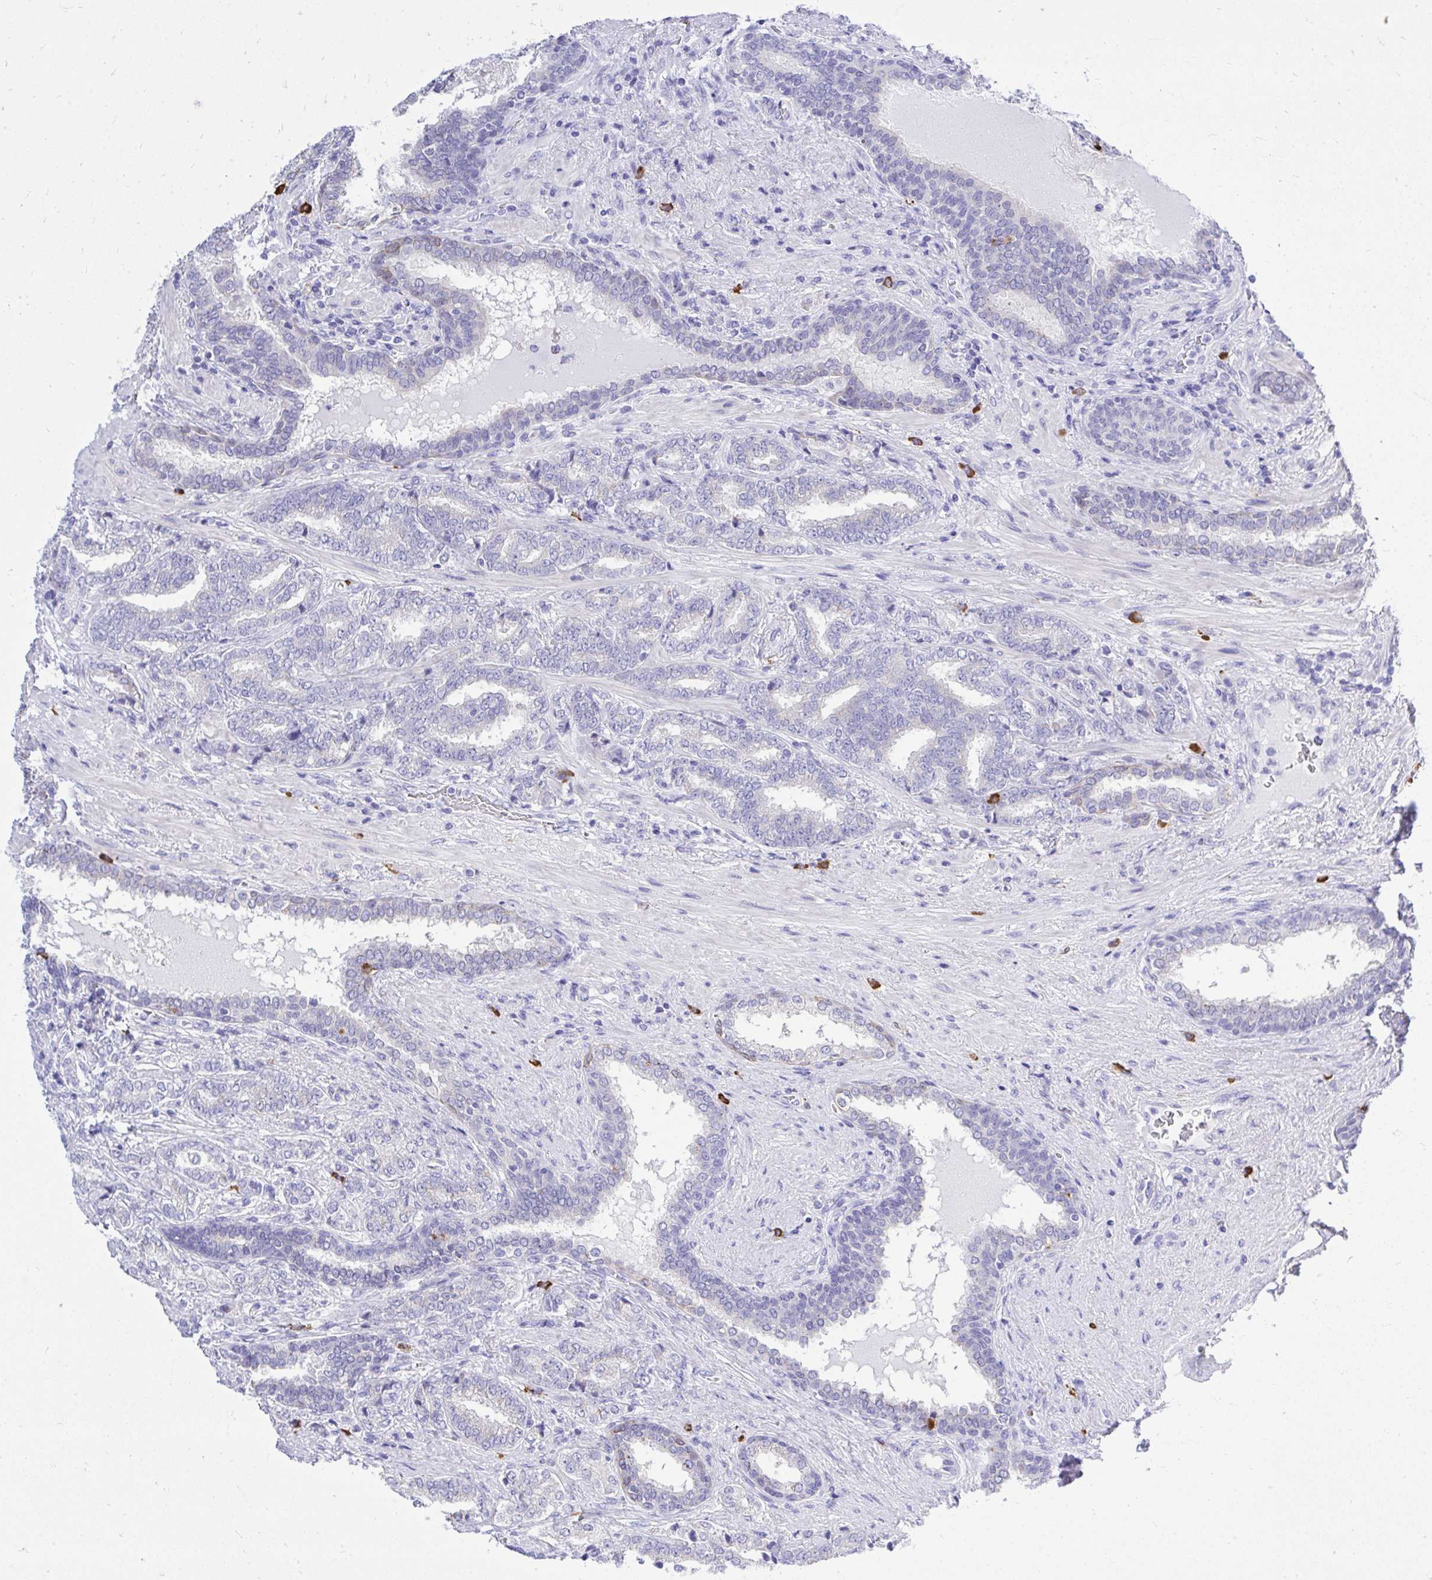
{"staining": {"intensity": "negative", "quantity": "none", "location": "none"}, "tissue": "prostate cancer", "cell_type": "Tumor cells", "image_type": "cancer", "snomed": [{"axis": "morphology", "description": "Adenocarcinoma, High grade"}, {"axis": "topography", "description": "Prostate"}], "caption": "A high-resolution image shows immunohistochemistry staining of prostate cancer (adenocarcinoma (high-grade)), which shows no significant expression in tumor cells.", "gene": "PSD", "patient": {"sex": "male", "age": 72}}